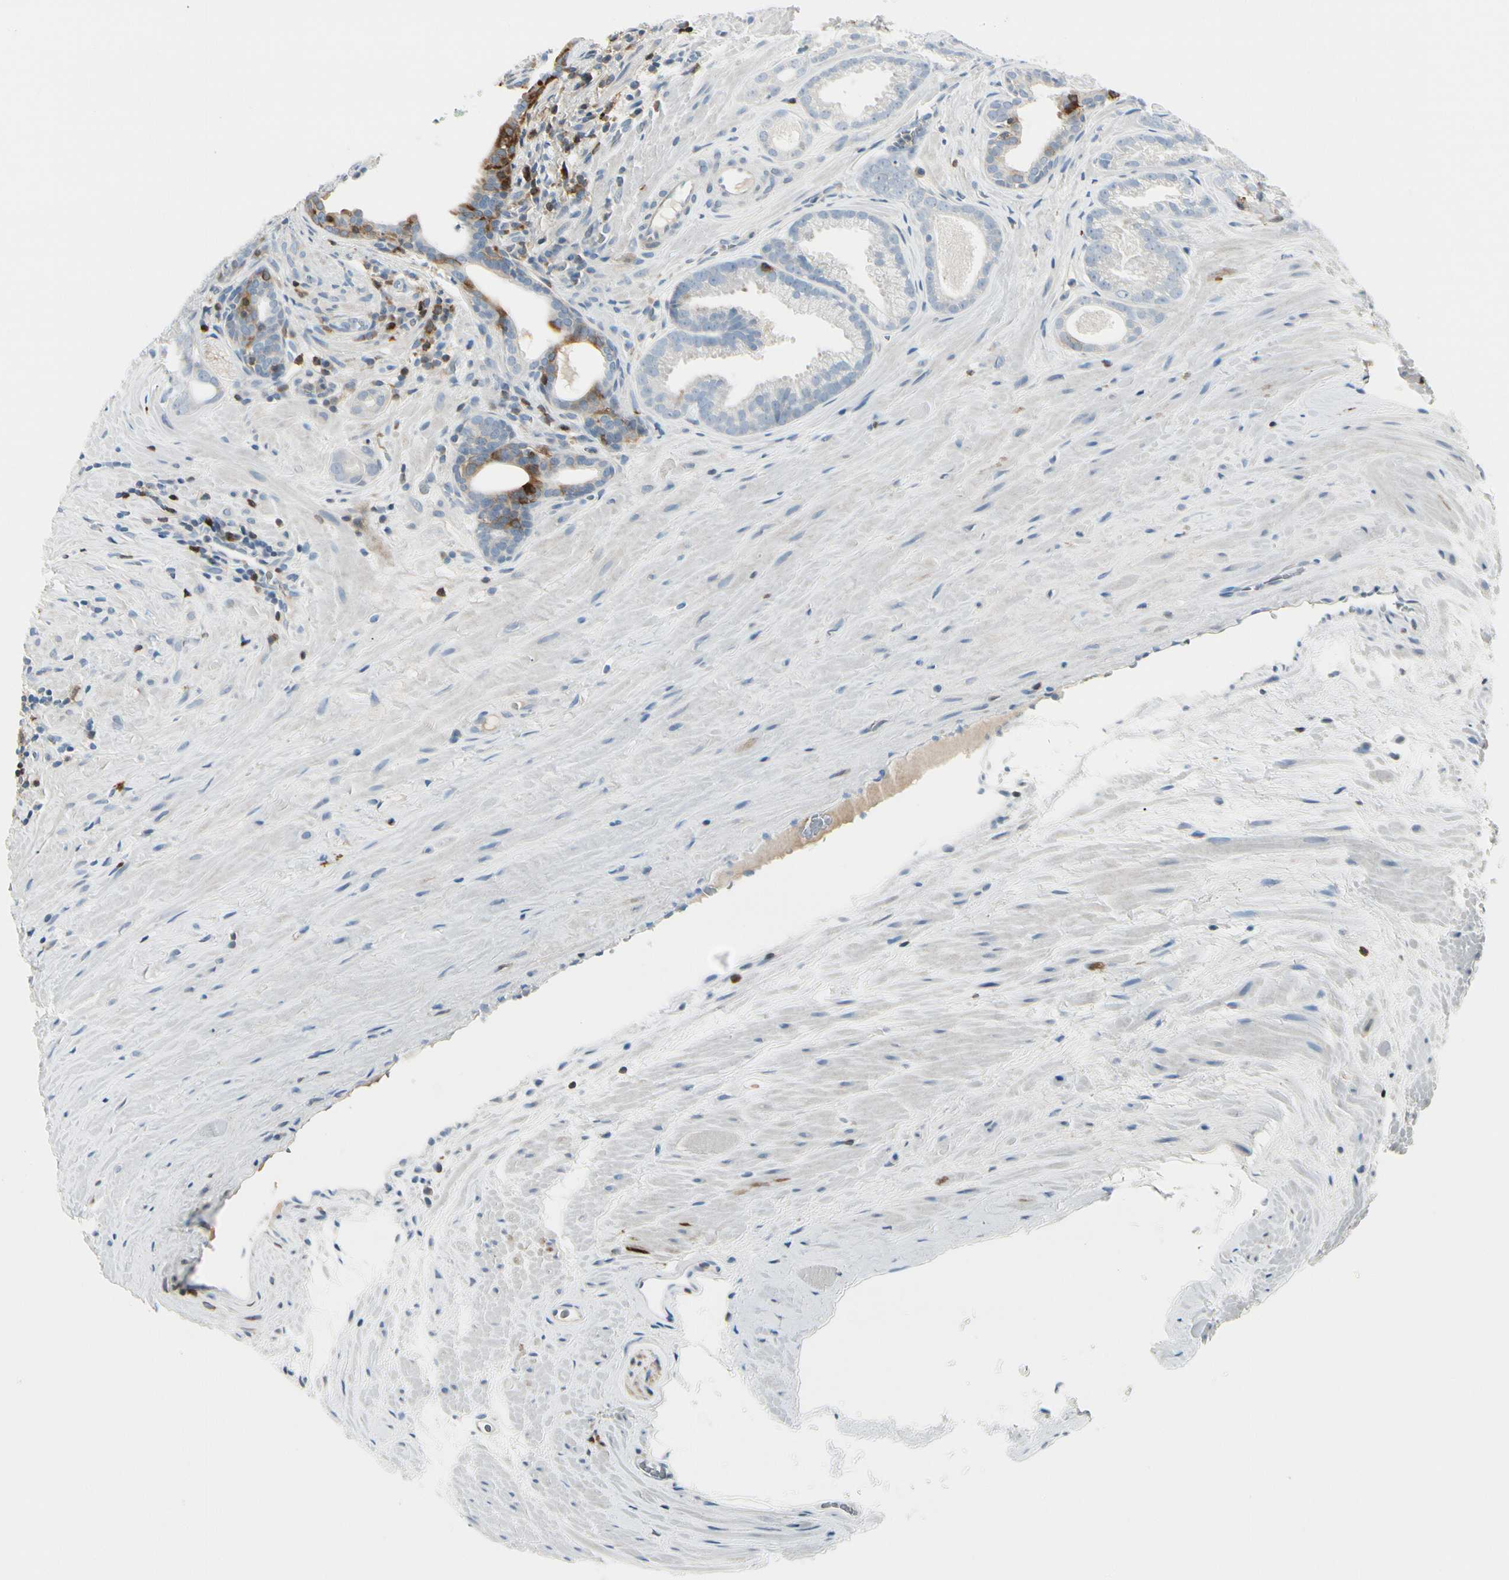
{"staining": {"intensity": "moderate", "quantity": "<25%", "location": "cytoplasmic/membranous"}, "tissue": "prostate cancer", "cell_type": "Tumor cells", "image_type": "cancer", "snomed": [{"axis": "morphology", "description": "Adenocarcinoma, Low grade"}, {"axis": "topography", "description": "Prostate"}], "caption": "Protein staining of prostate cancer (adenocarcinoma (low-grade)) tissue demonstrates moderate cytoplasmic/membranous staining in approximately <25% of tumor cells.", "gene": "TRAF1", "patient": {"sex": "male", "age": 57}}